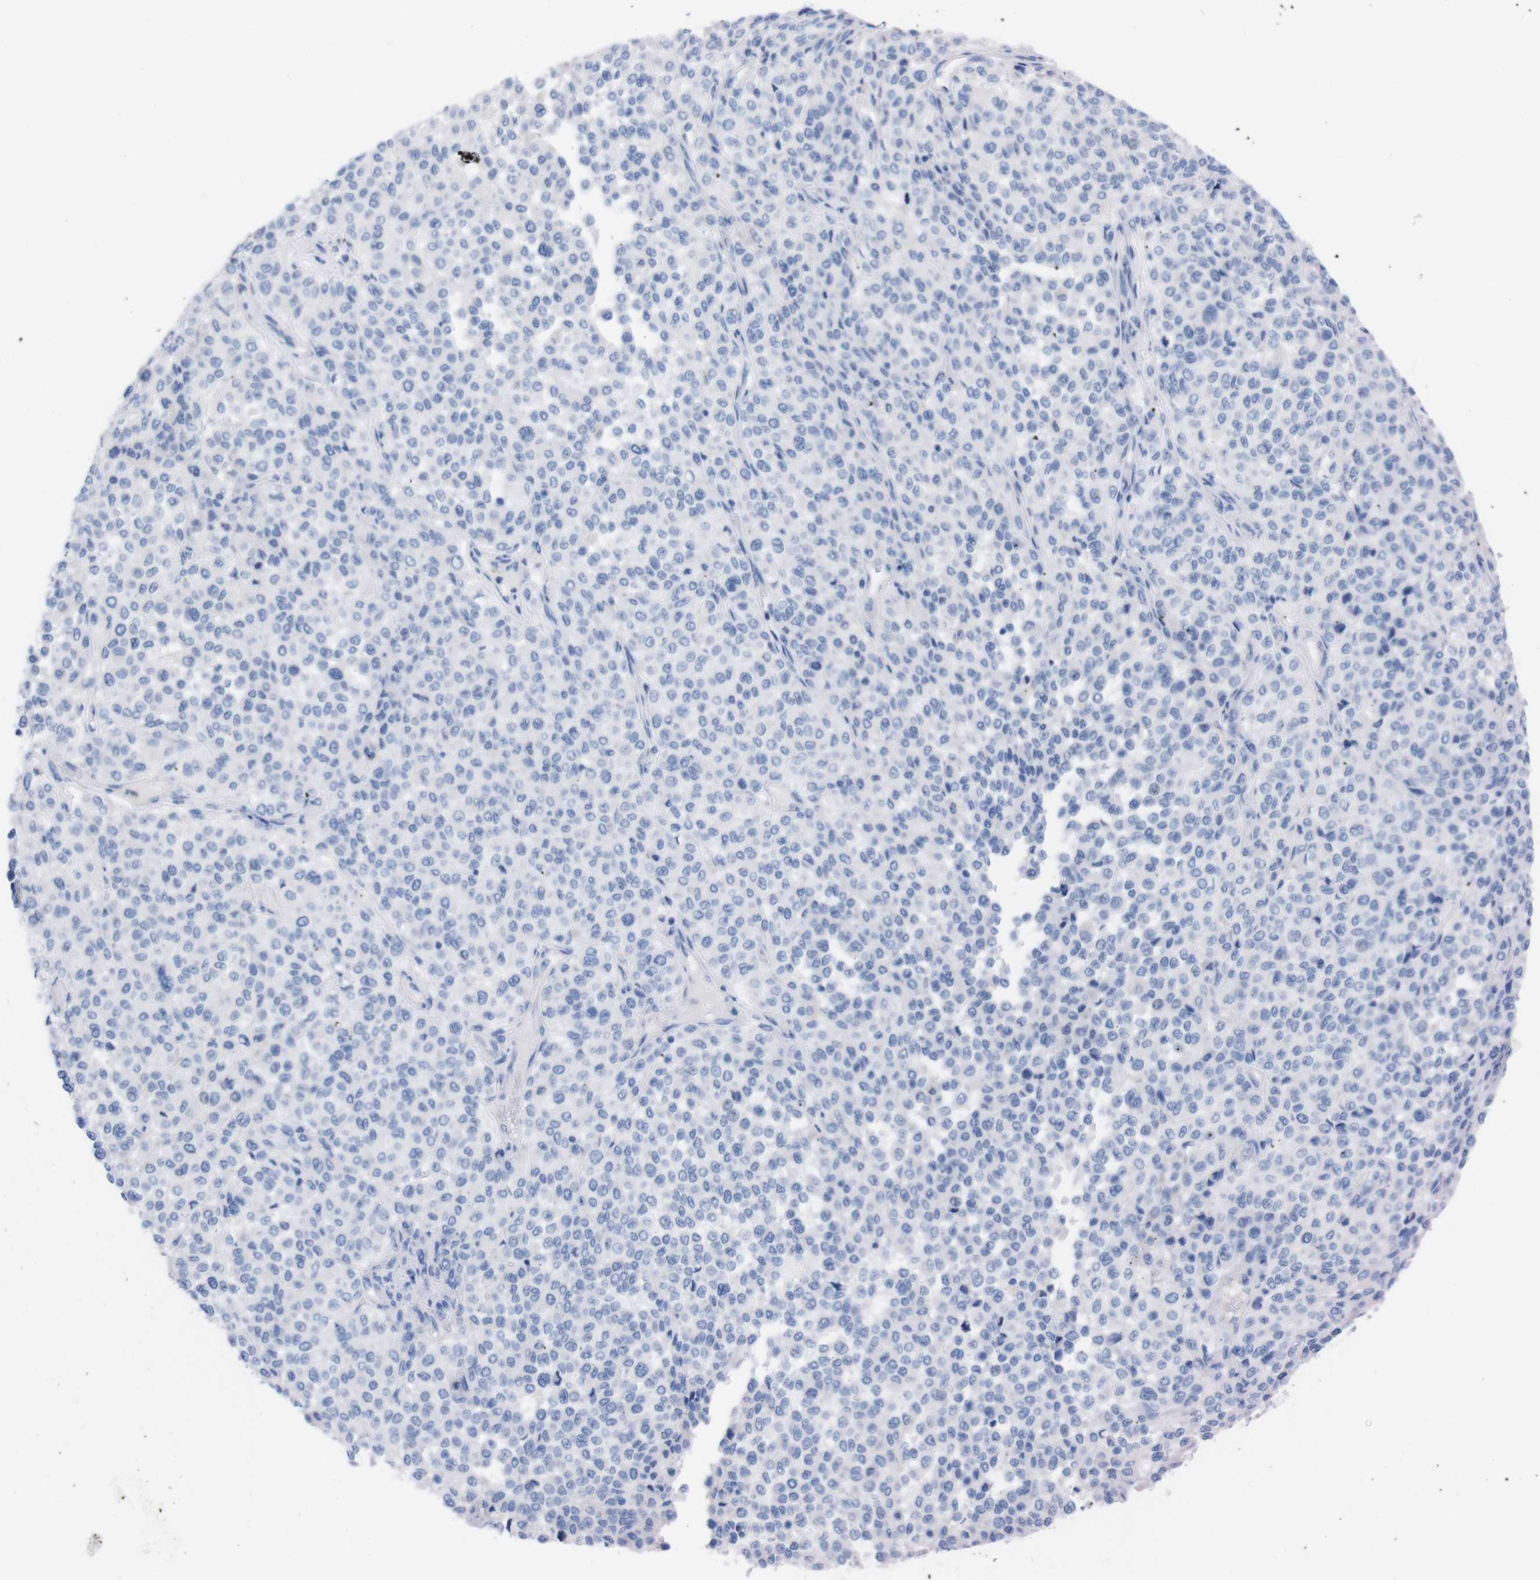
{"staining": {"intensity": "negative", "quantity": "none", "location": "none"}, "tissue": "melanoma", "cell_type": "Tumor cells", "image_type": "cancer", "snomed": [{"axis": "morphology", "description": "Malignant melanoma, Metastatic site"}, {"axis": "topography", "description": "Pancreas"}], "caption": "A histopathology image of melanoma stained for a protein shows no brown staining in tumor cells.", "gene": "TMEM243", "patient": {"sex": "female", "age": 30}}